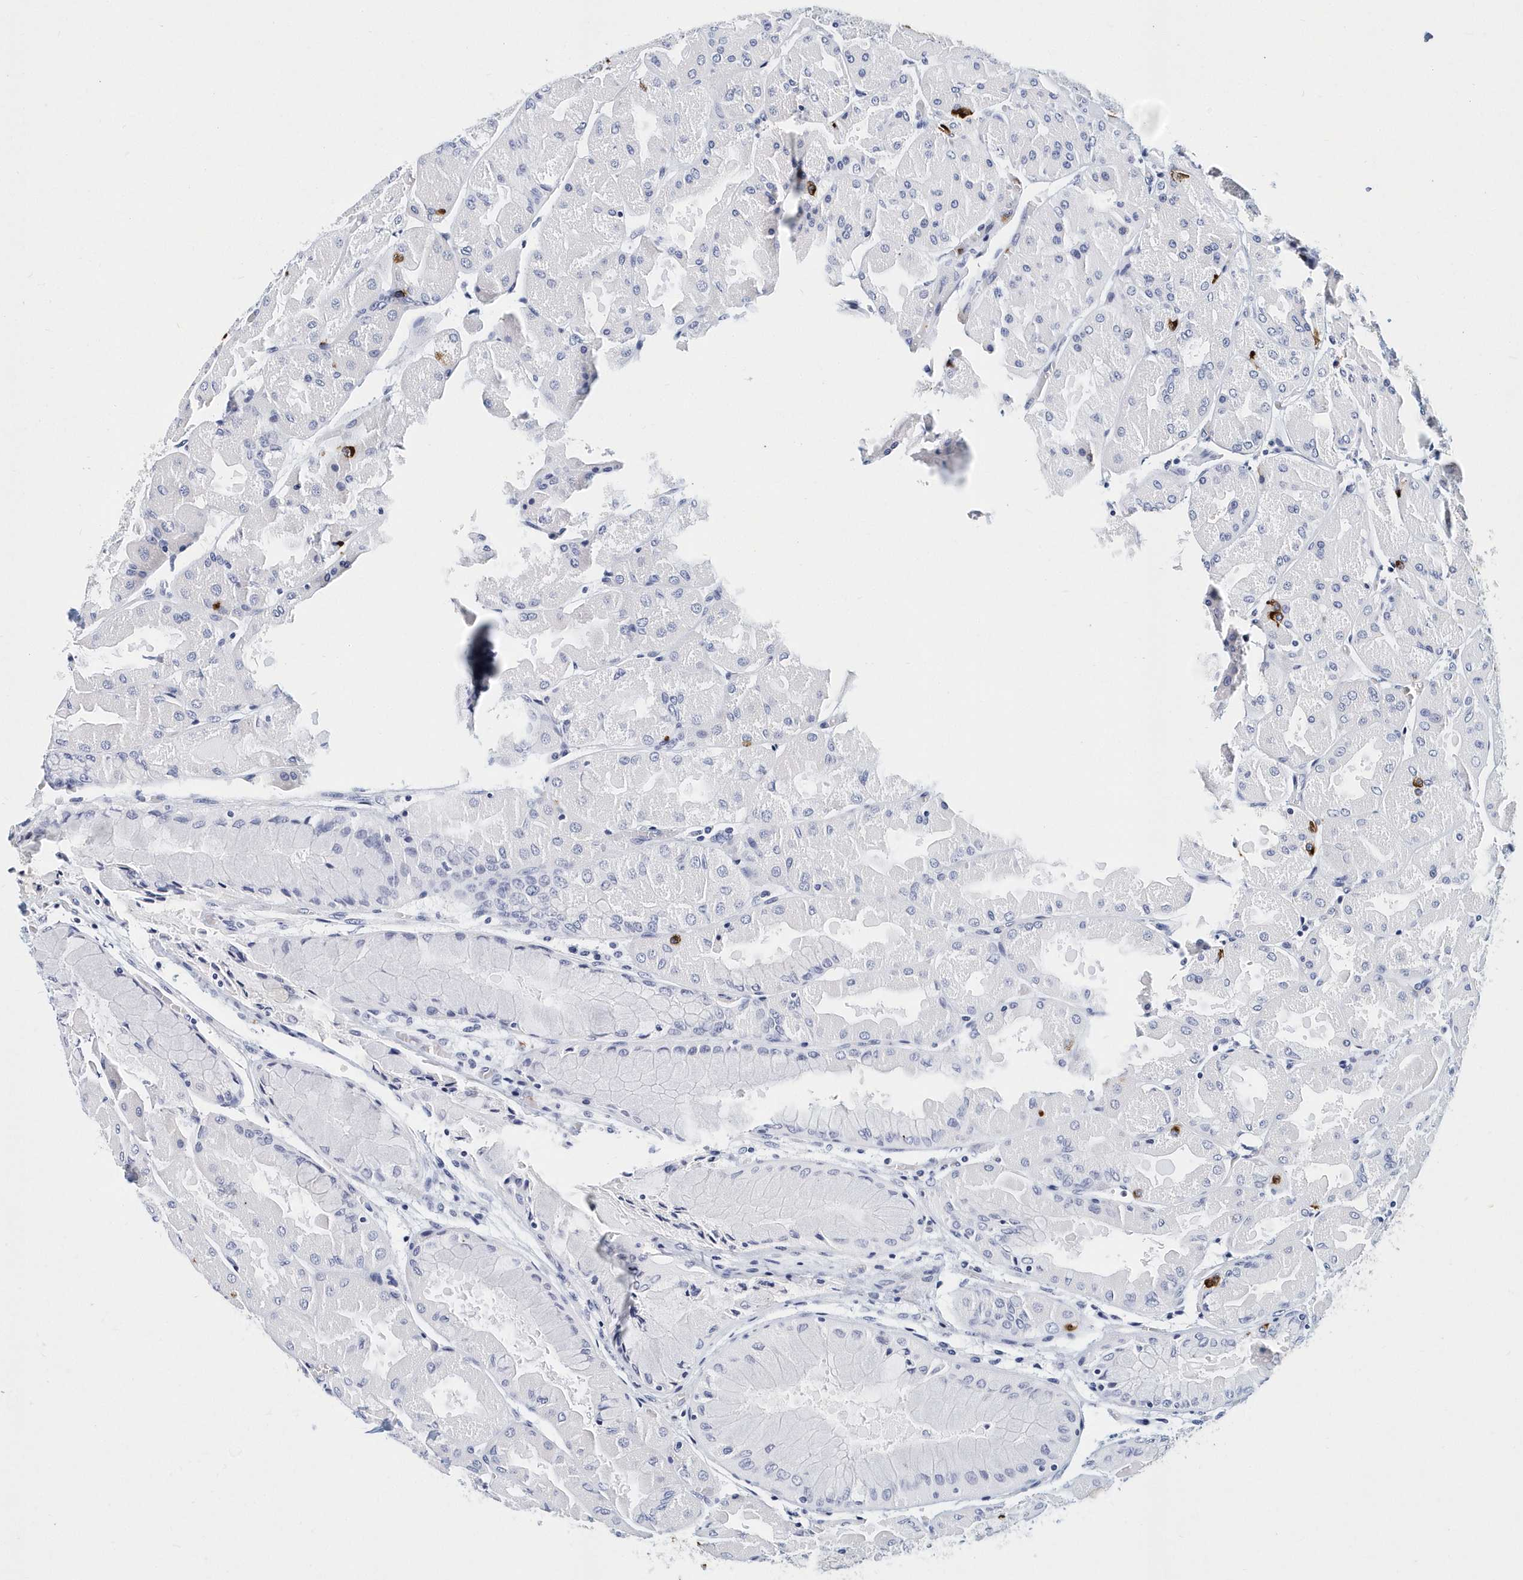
{"staining": {"intensity": "negative", "quantity": "none", "location": "none"}, "tissue": "stomach", "cell_type": "Glandular cells", "image_type": "normal", "snomed": [{"axis": "morphology", "description": "Normal tissue, NOS"}, {"axis": "topography", "description": "Stomach"}], "caption": "Human stomach stained for a protein using IHC reveals no positivity in glandular cells.", "gene": "ITGA2B", "patient": {"sex": "female", "age": 61}}